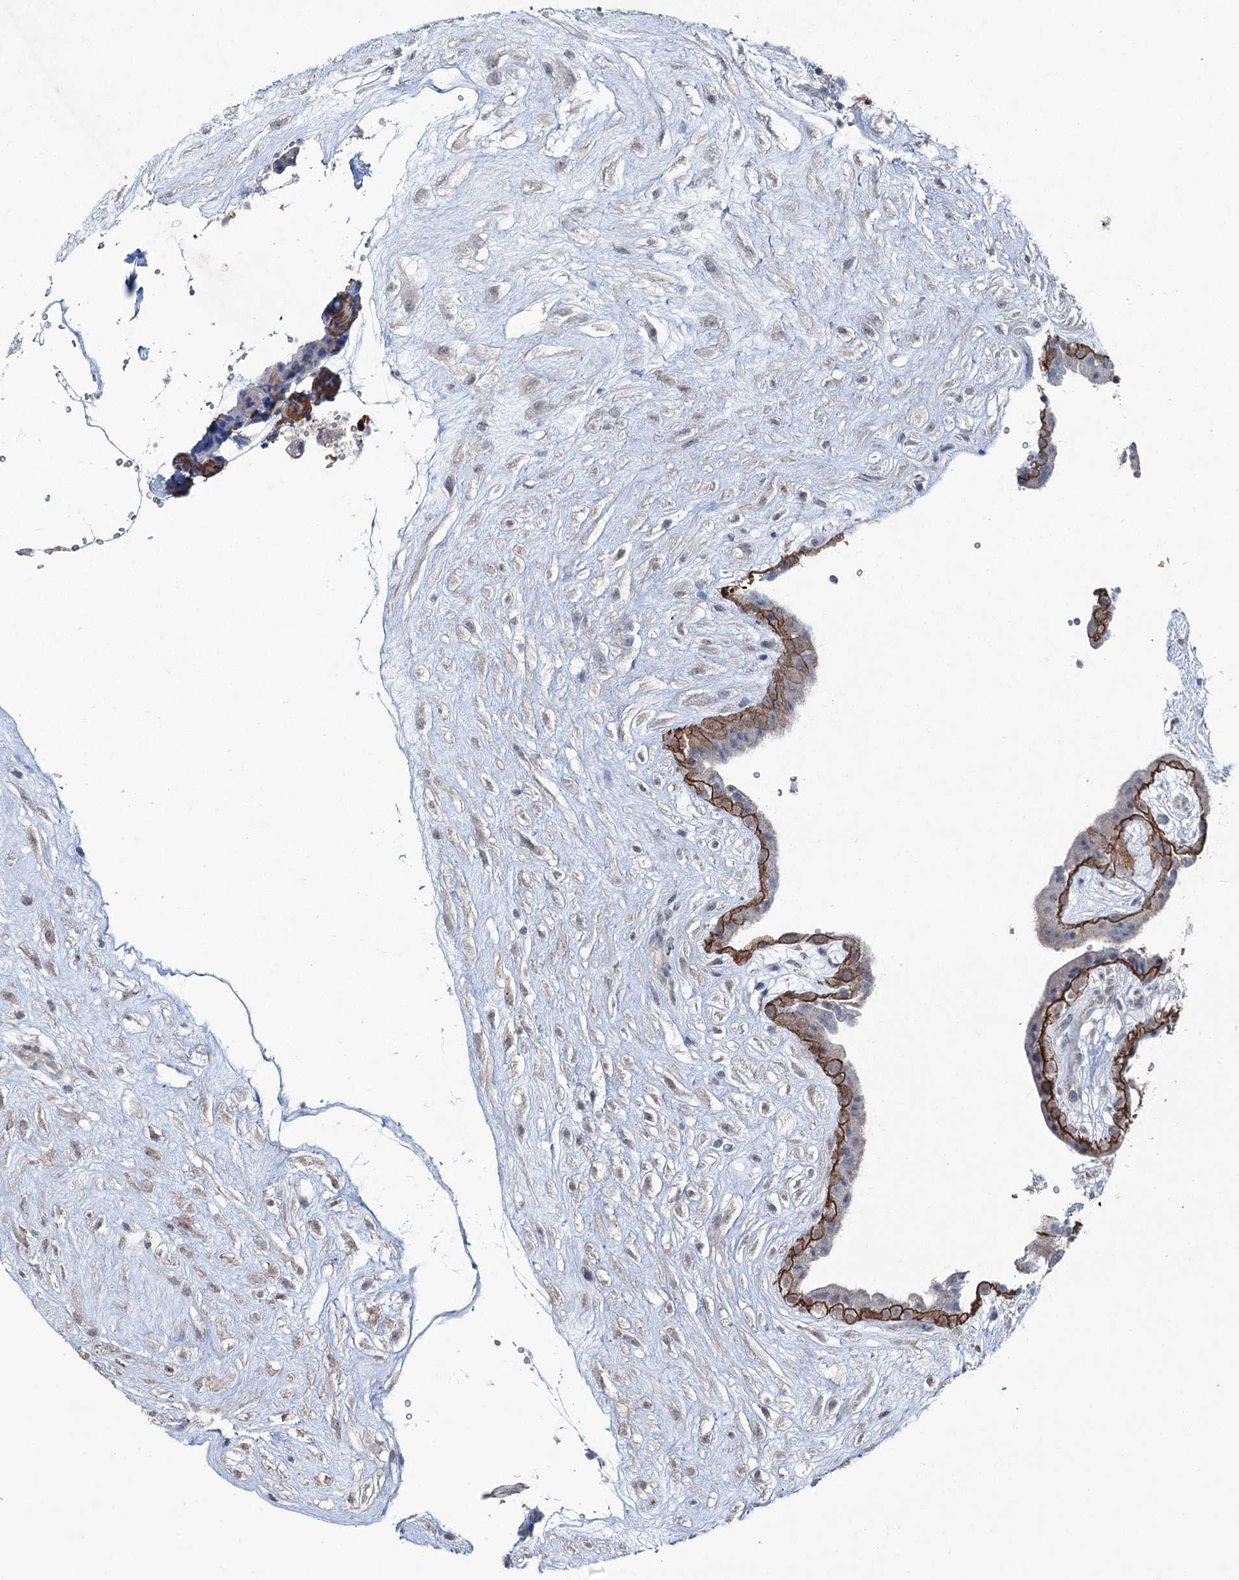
{"staining": {"intensity": "strong", "quantity": ">75%", "location": "cytoplasmic/membranous"}, "tissue": "placenta", "cell_type": "Trophoblastic cells", "image_type": "normal", "snomed": [{"axis": "morphology", "description": "Normal tissue, NOS"}, {"axis": "topography", "description": "Placenta"}], "caption": "High-magnification brightfield microscopy of unremarkable placenta stained with DAB (brown) and counterstained with hematoxylin (blue). trophoblastic cells exhibit strong cytoplasmic/membranous positivity is appreciated in approximately>75% of cells. Nuclei are stained in blue.", "gene": "FAM120B", "patient": {"sex": "female", "age": 18}}